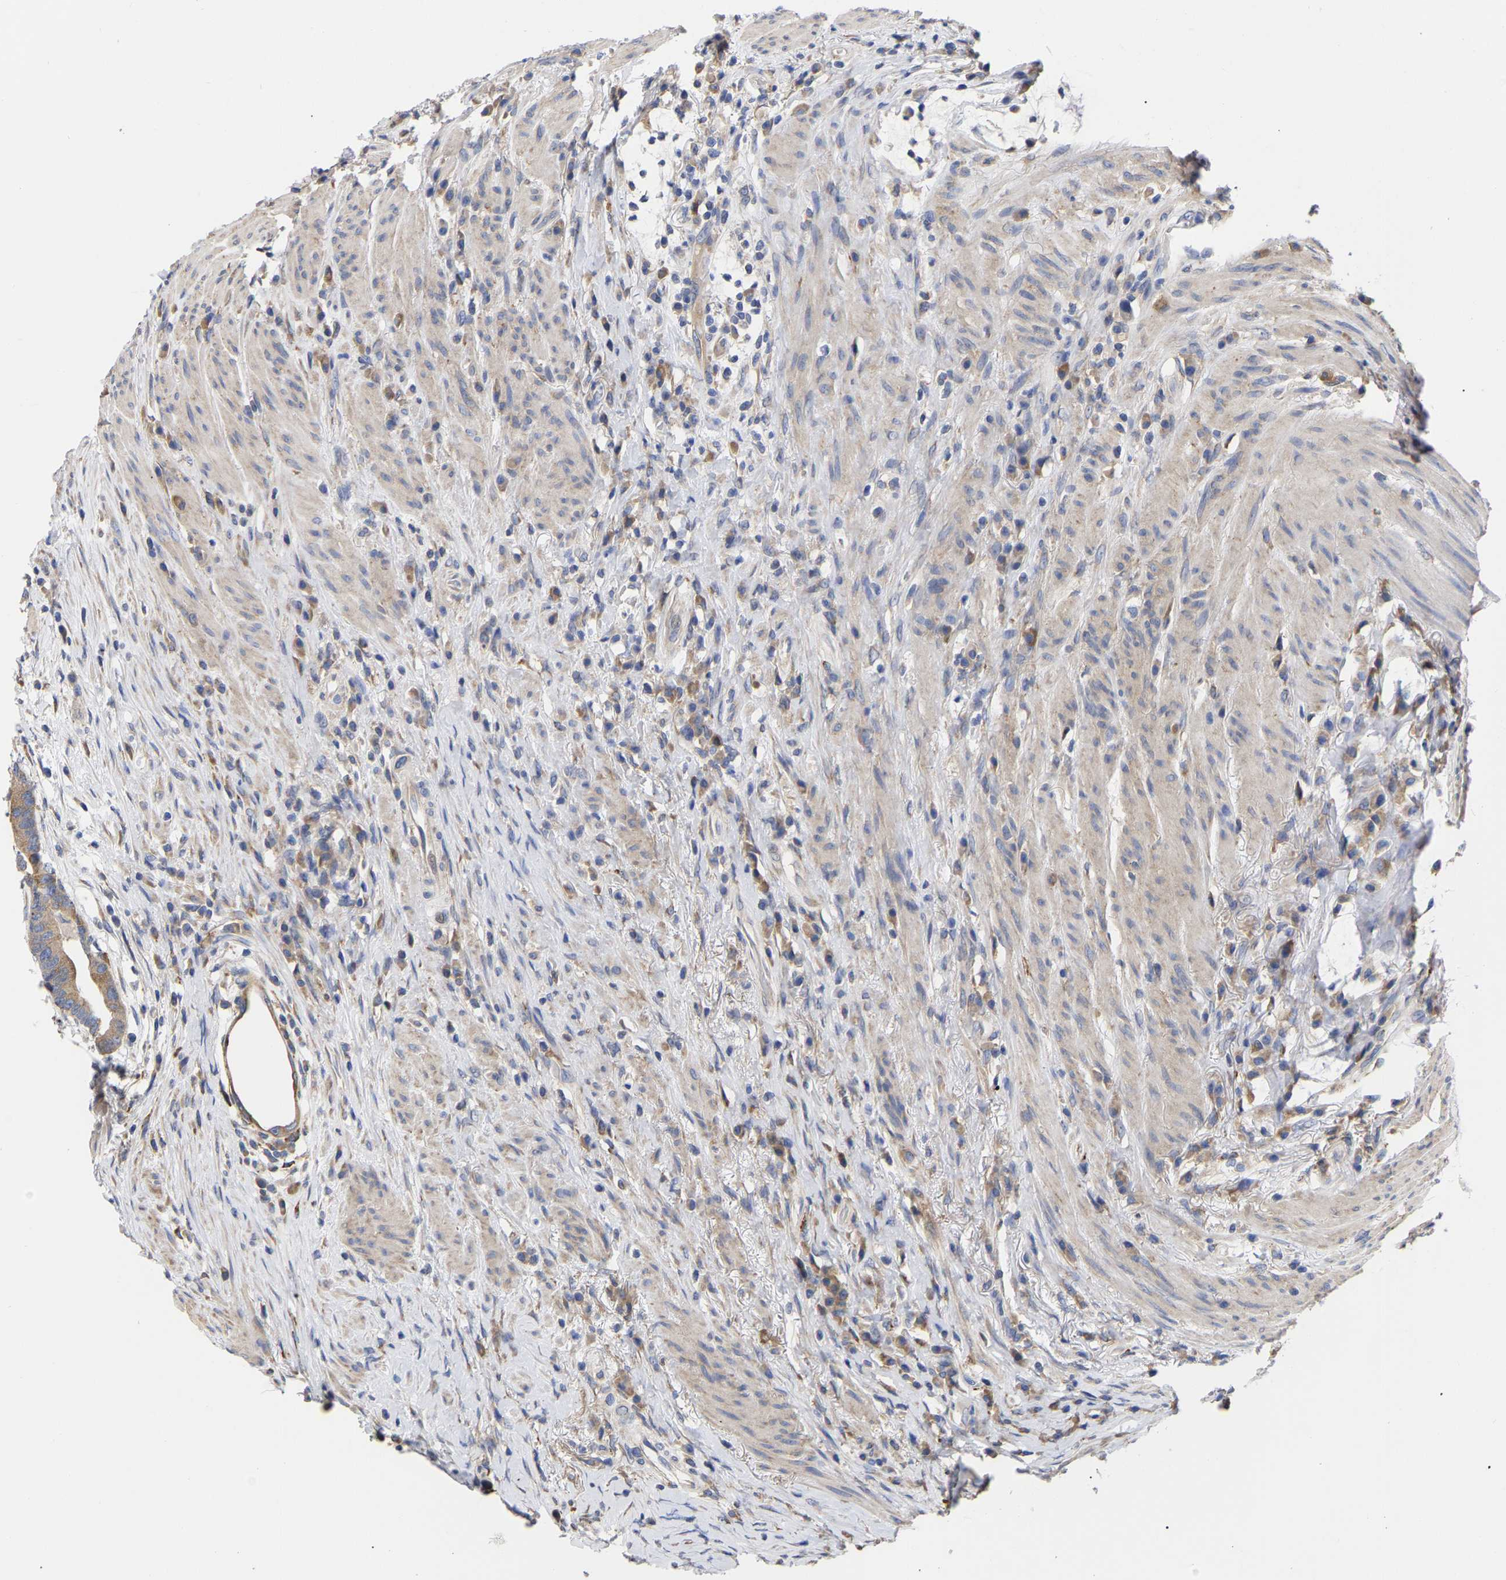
{"staining": {"intensity": "moderate", "quantity": ">75%", "location": "cytoplasmic/membranous"}, "tissue": "colorectal cancer", "cell_type": "Tumor cells", "image_type": "cancer", "snomed": [{"axis": "morphology", "description": "Adenocarcinoma, NOS"}, {"axis": "topography", "description": "Rectum"}], "caption": "Tumor cells display medium levels of moderate cytoplasmic/membranous staining in approximately >75% of cells in human adenocarcinoma (colorectal). Ihc stains the protein in brown and the nuclei are stained blue.", "gene": "CFAP298", "patient": {"sex": "female", "age": 89}}